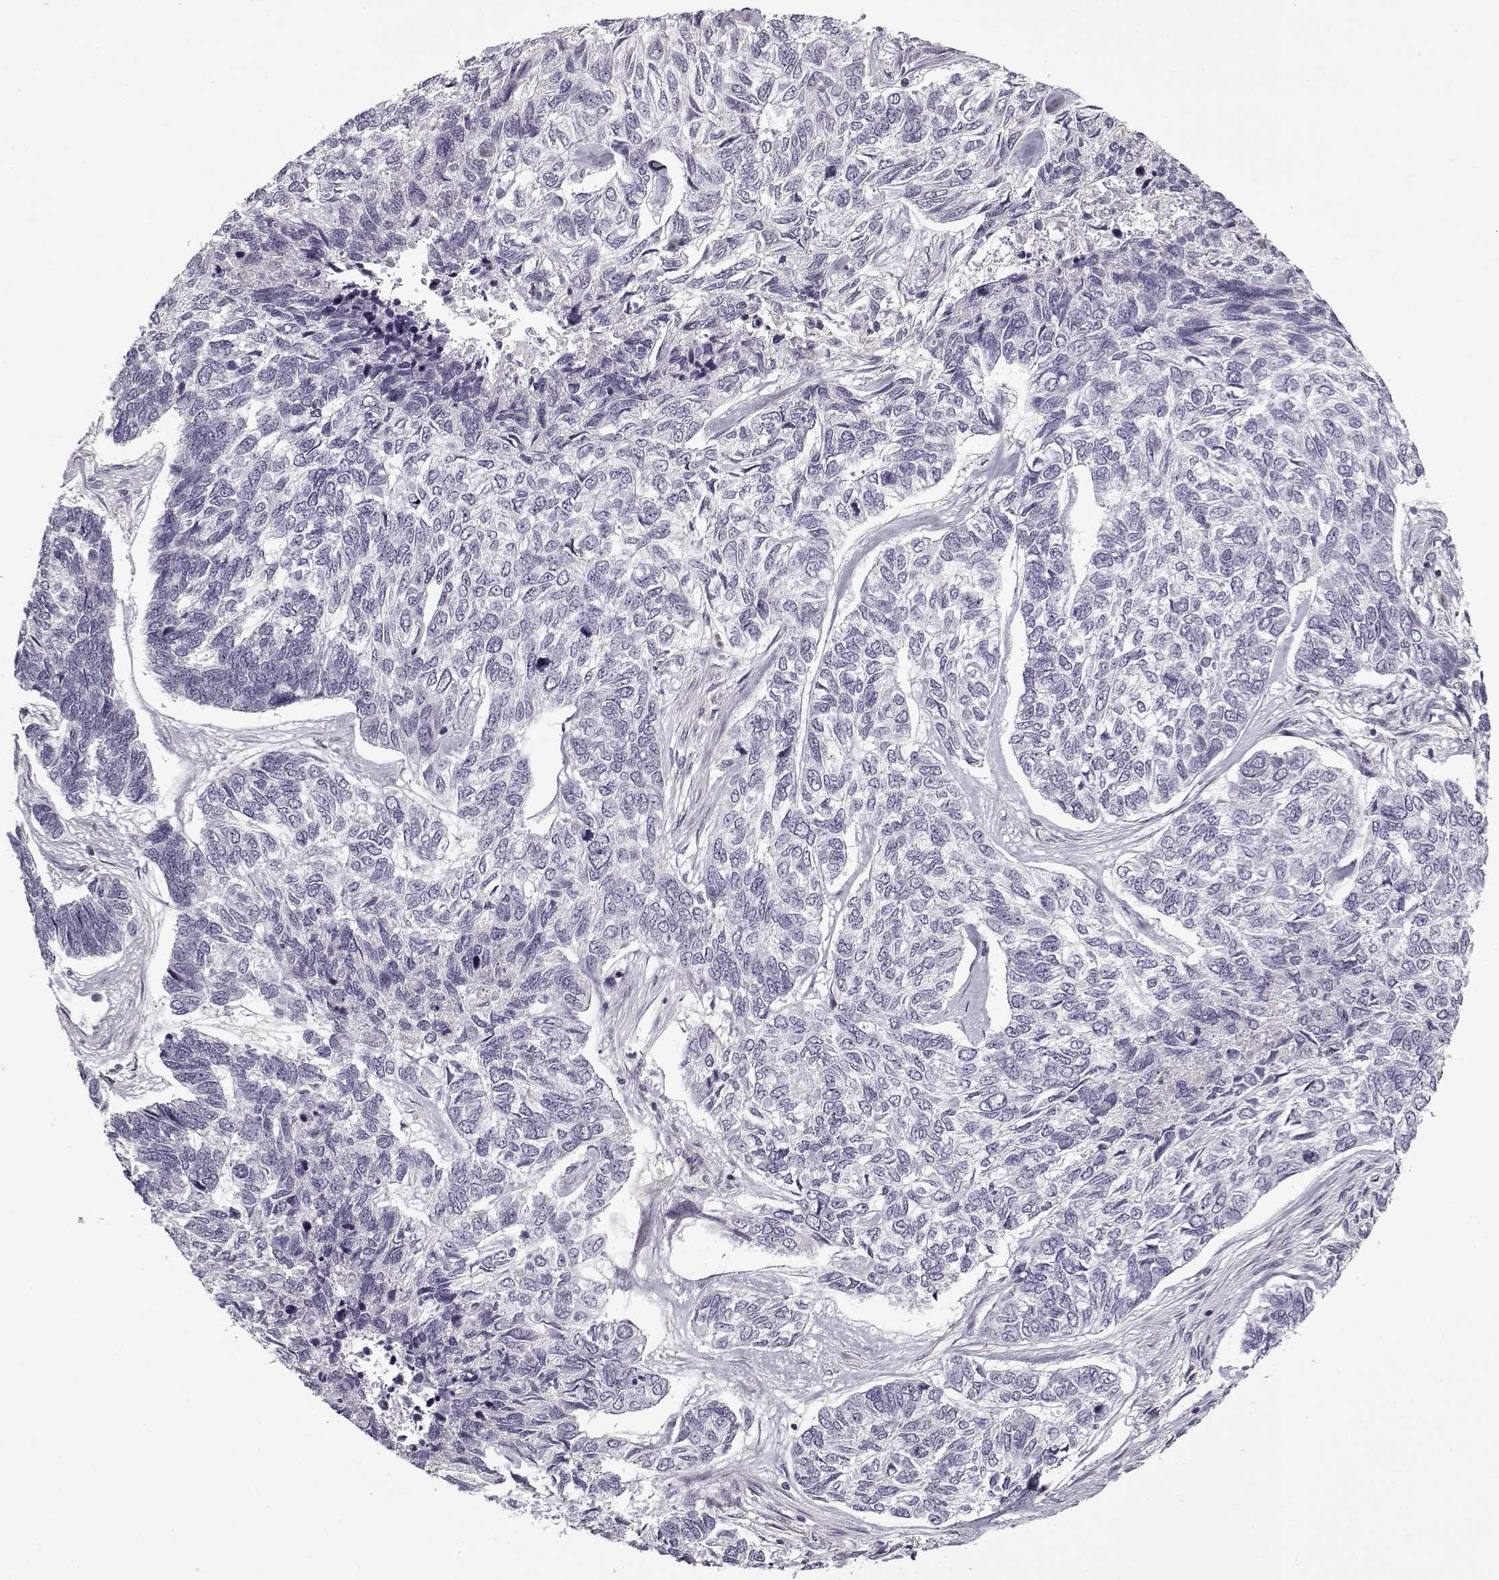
{"staining": {"intensity": "negative", "quantity": "none", "location": "none"}, "tissue": "skin cancer", "cell_type": "Tumor cells", "image_type": "cancer", "snomed": [{"axis": "morphology", "description": "Basal cell carcinoma"}, {"axis": "topography", "description": "Skin"}], "caption": "DAB (3,3'-diaminobenzidine) immunohistochemical staining of human basal cell carcinoma (skin) demonstrates no significant staining in tumor cells.", "gene": "UNC13D", "patient": {"sex": "female", "age": 65}}